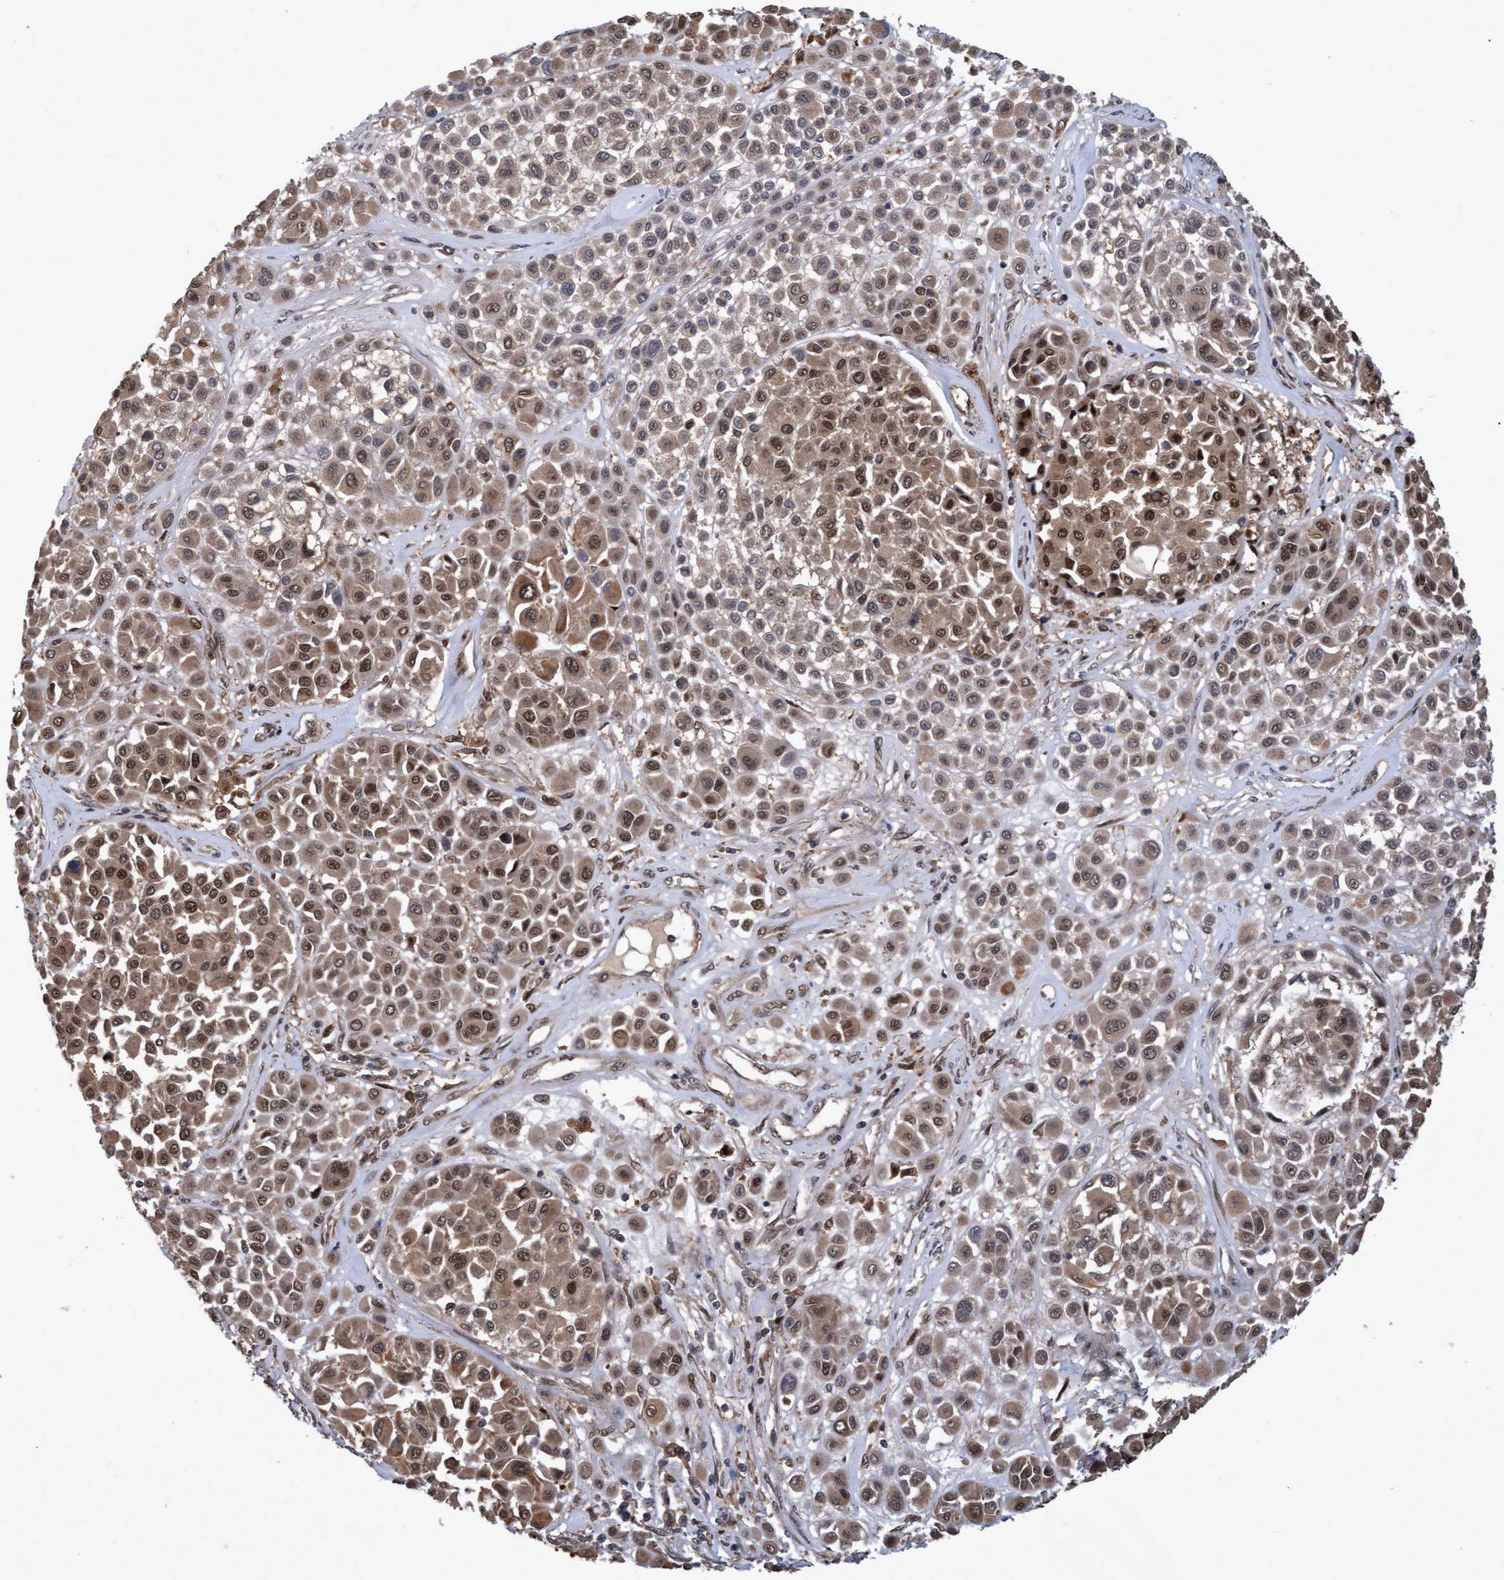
{"staining": {"intensity": "moderate", "quantity": ">75%", "location": "cytoplasmic/membranous,nuclear"}, "tissue": "melanoma", "cell_type": "Tumor cells", "image_type": "cancer", "snomed": [{"axis": "morphology", "description": "Malignant melanoma, Metastatic site"}, {"axis": "topography", "description": "Soft tissue"}], "caption": "DAB (3,3'-diaminobenzidine) immunohistochemical staining of melanoma exhibits moderate cytoplasmic/membranous and nuclear protein positivity in about >75% of tumor cells.", "gene": "PSMB6", "patient": {"sex": "male", "age": 41}}